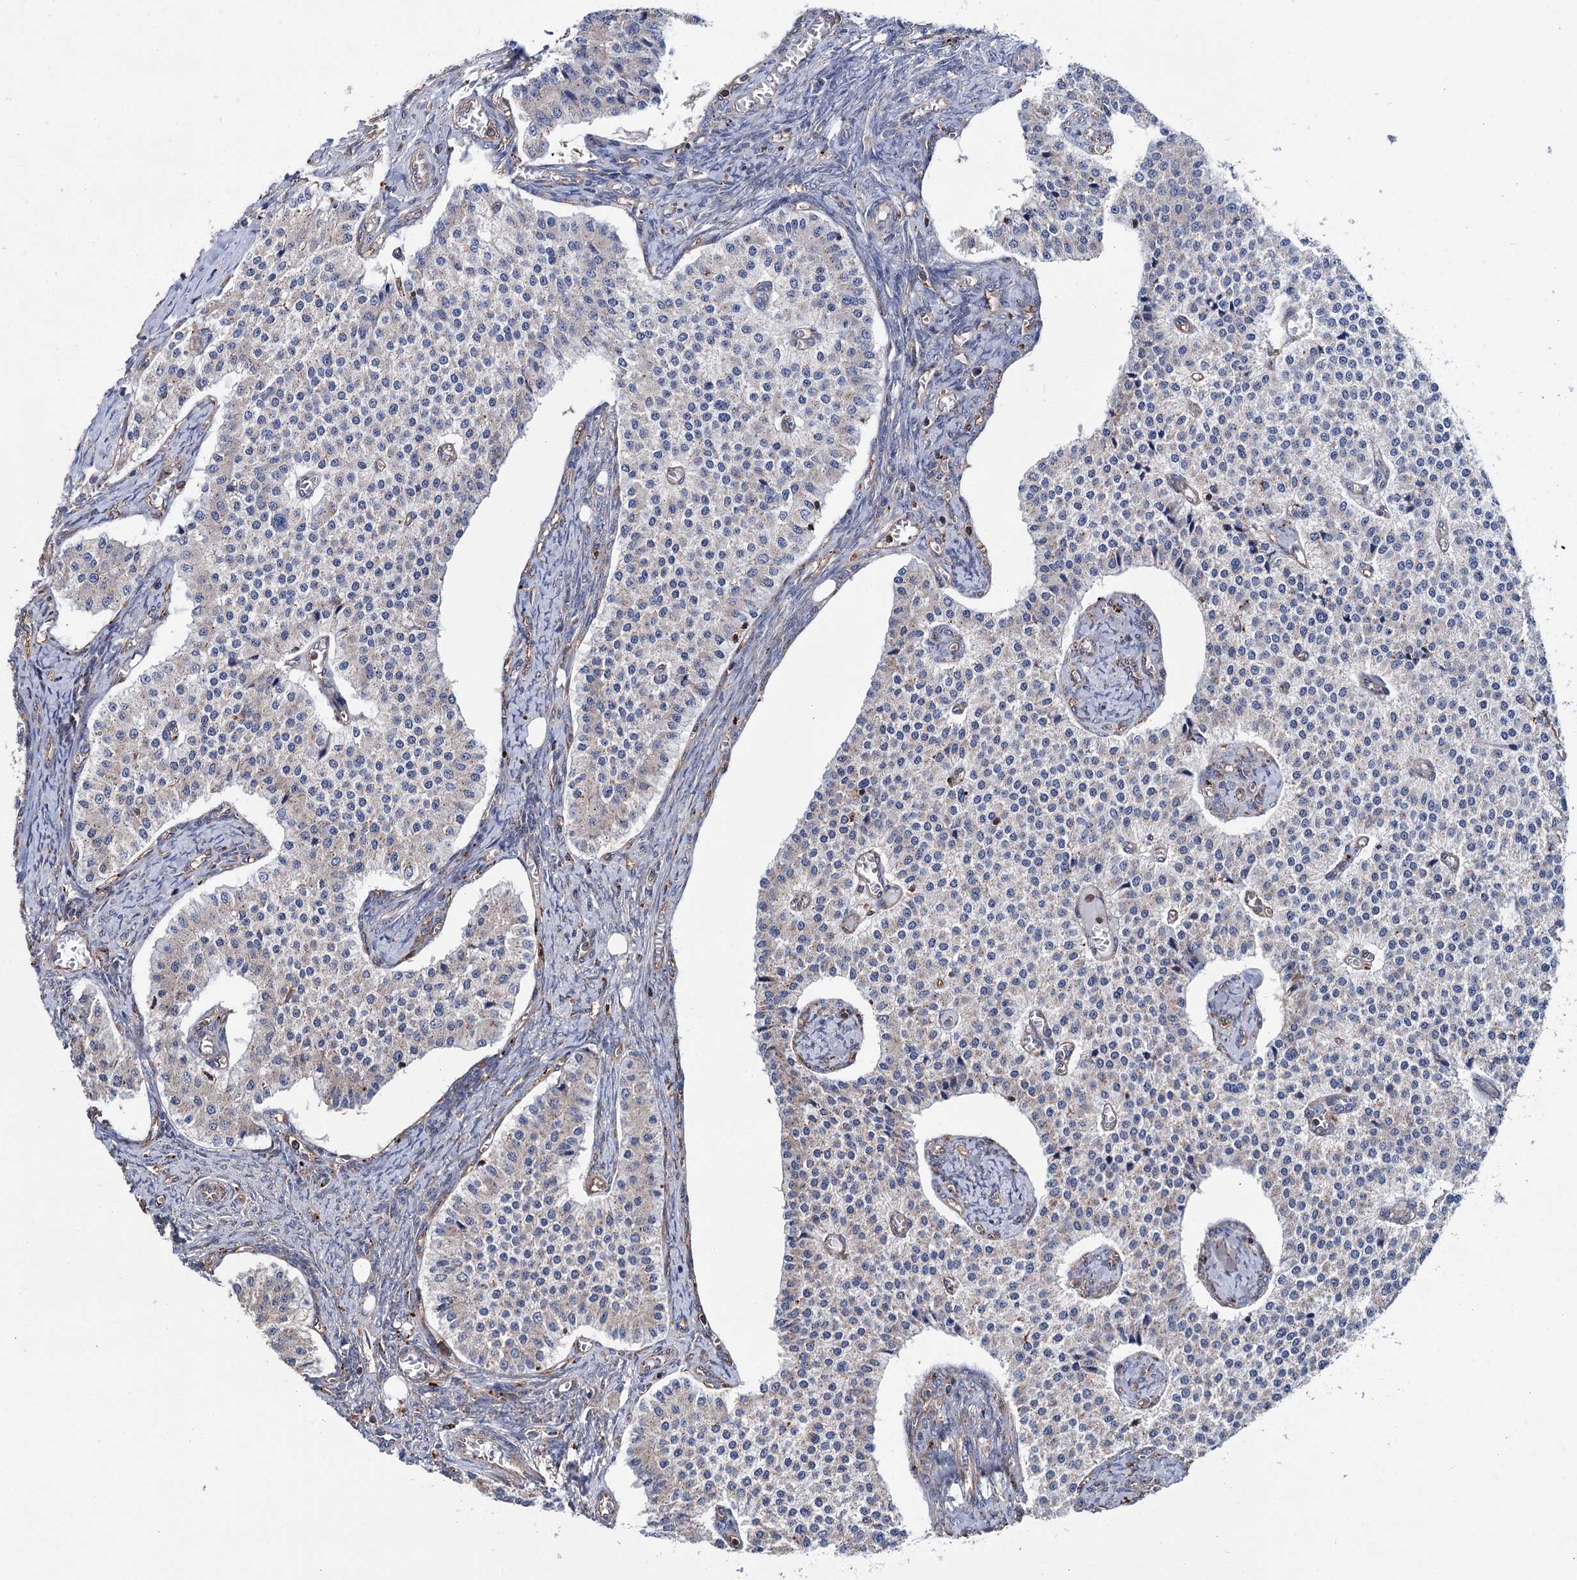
{"staining": {"intensity": "negative", "quantity": "none", "location": "none"}, "tissue": "carcinoid", "cell_type": "Tumor cells", "image_type": "cancer", "snomed": [{"axis": "morphology", "description": "Carcinoid, malignant, NOS"}, {"axis": "topography", "description": "Colon"}], "caption": "DAB (3,3'-diaminobenzidine) immunohistochemical staining of human carcinoid reveals no significant expression in tumor cells.", "gene": "SCPEP1", "patient": {"sex": "female", "age": 52}}